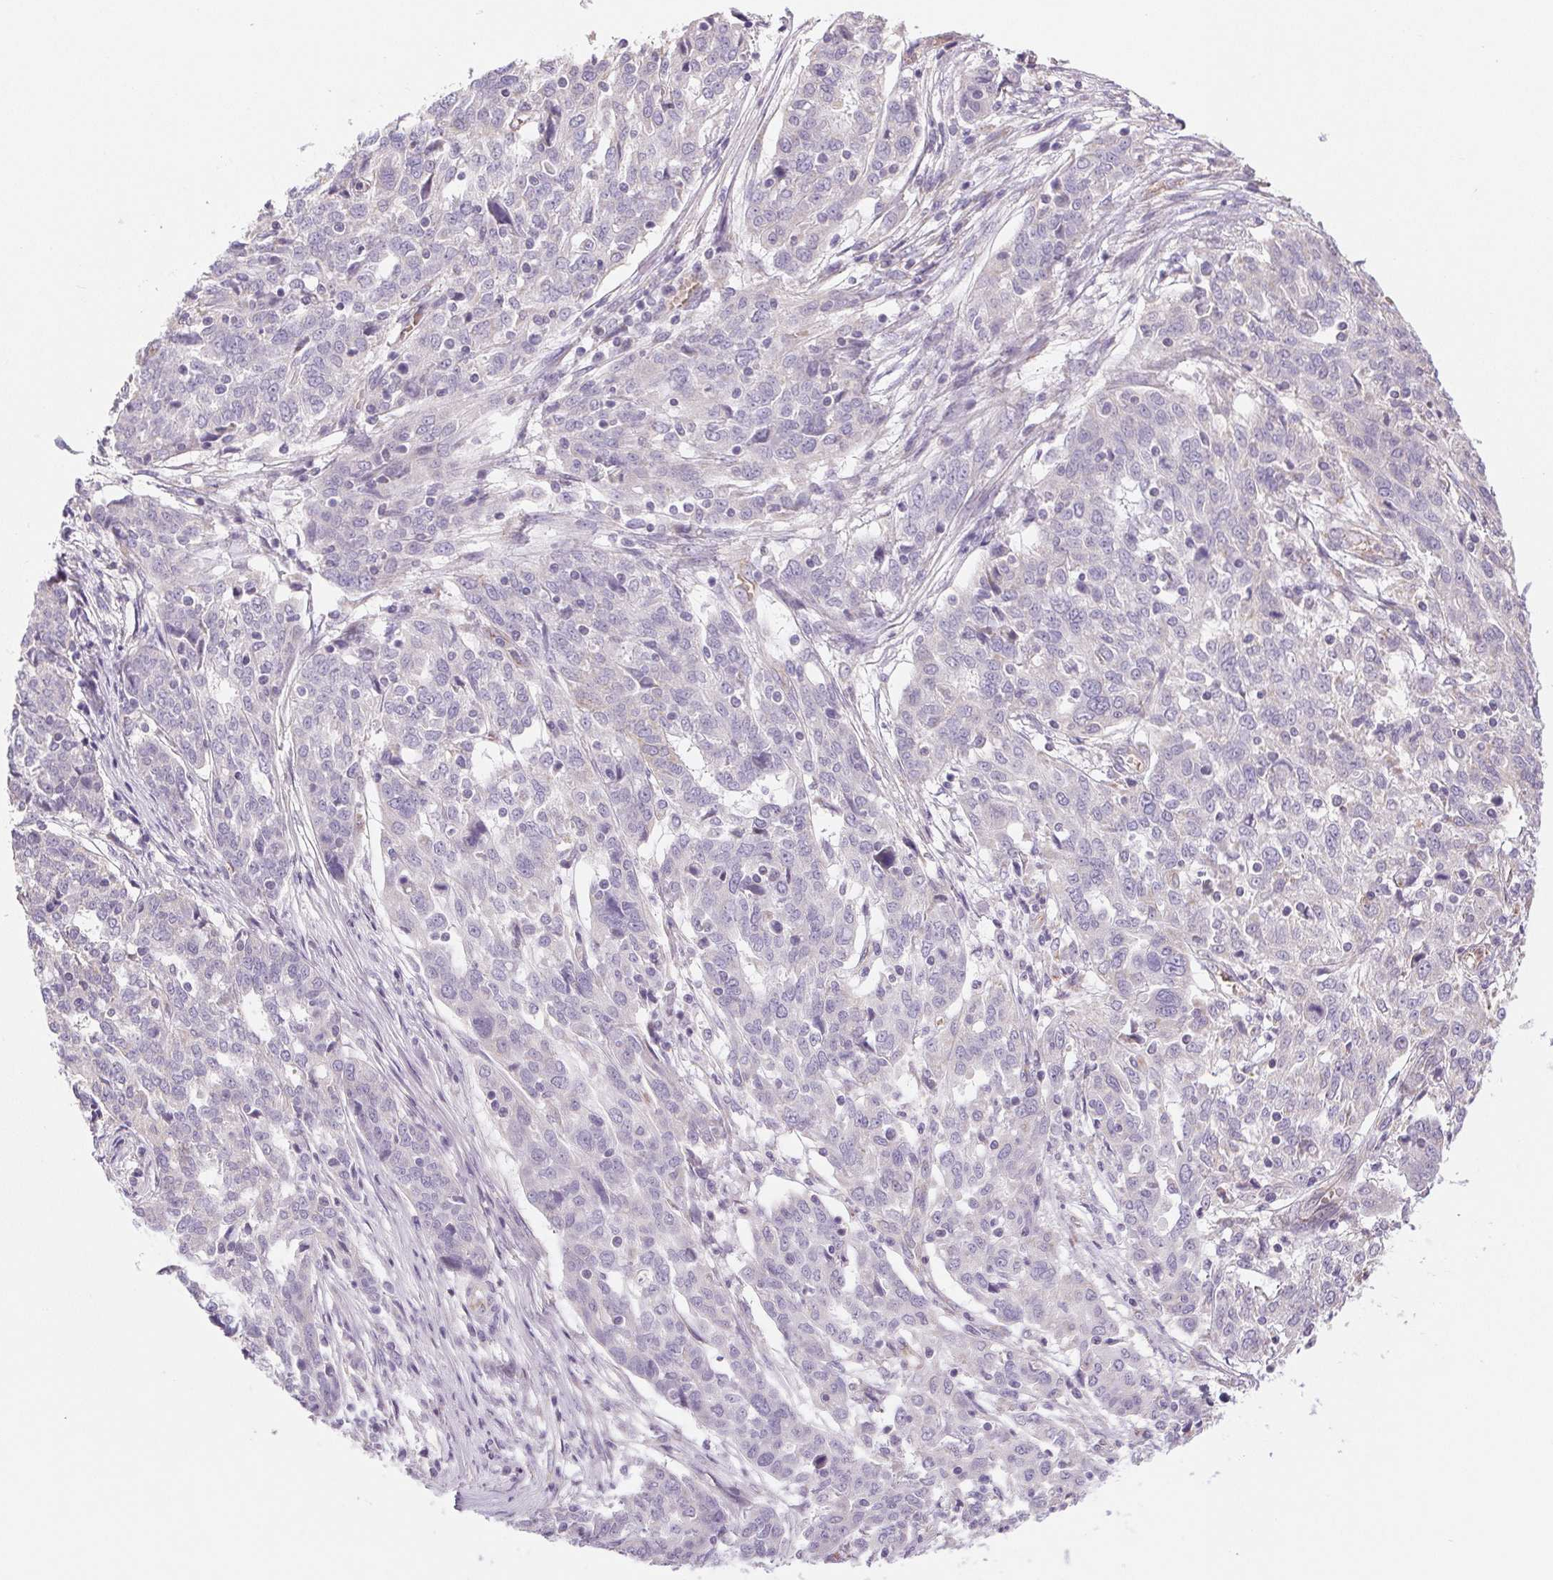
{"staining": {"intensity": "negative", "quantity": "none", "location": "none"}, "tissue": "ovarian cancer", "cell_type": "Tumor cells", "image_type": "cancer", "snomed": [{"axis": "morphology", "description": "Cystadenocarcinoma, serous, NOS"}, {"axis": "topography", "description": "Ovary"}], "caption": "A high-resolution image shows immunohistochemistry (IHC) staining of ovarian cancer, which displays no significant staining in tumor cells.", "gene": "SMYD1", "patient": {"sex": "female", "age": 67}}